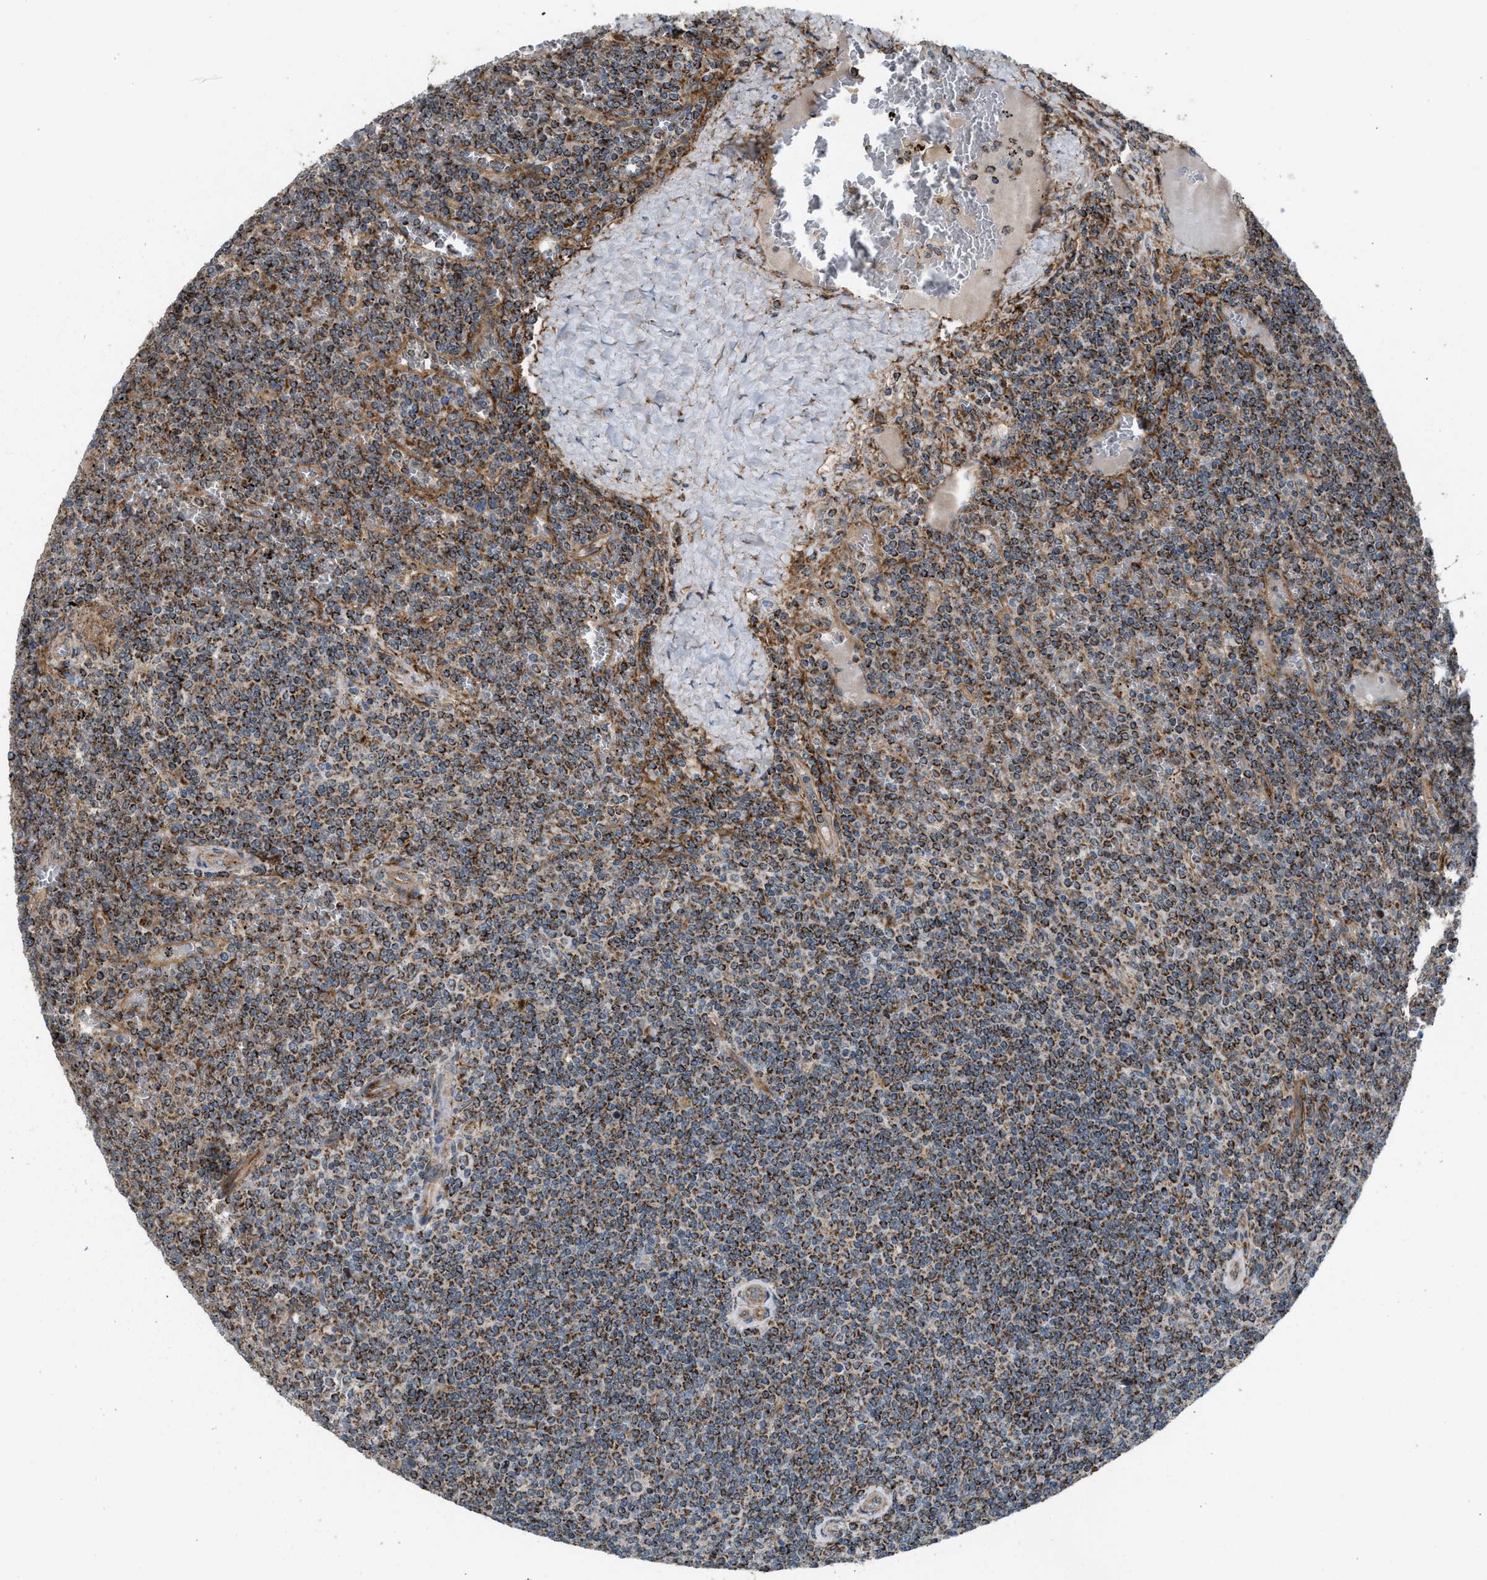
{"staining": {"intensity": "moderate", "quantity": ">75%", "location": "cytoplasmic/membranous"}, "tissue": "lymphoma", "cell_type": "Tumor cells", "image_type": "cancer", "snomed": [{"axis": "morphology", "description": "Malignant lymphoma, non-Hodgkin's type, Low grade"}, {"axis": "topography", "description": "Spleen"}], "caption": "A high-resolution histopathology image shows immunohistochemistry staining of low-grade malignant lymphoma, non-Hodgkin's type, which displays moderate cytoplasmic/membranous staining in about >75% of tumor cells.", "gene": "SLC10A3", "patient": {"sex": "female", "age": 19}}